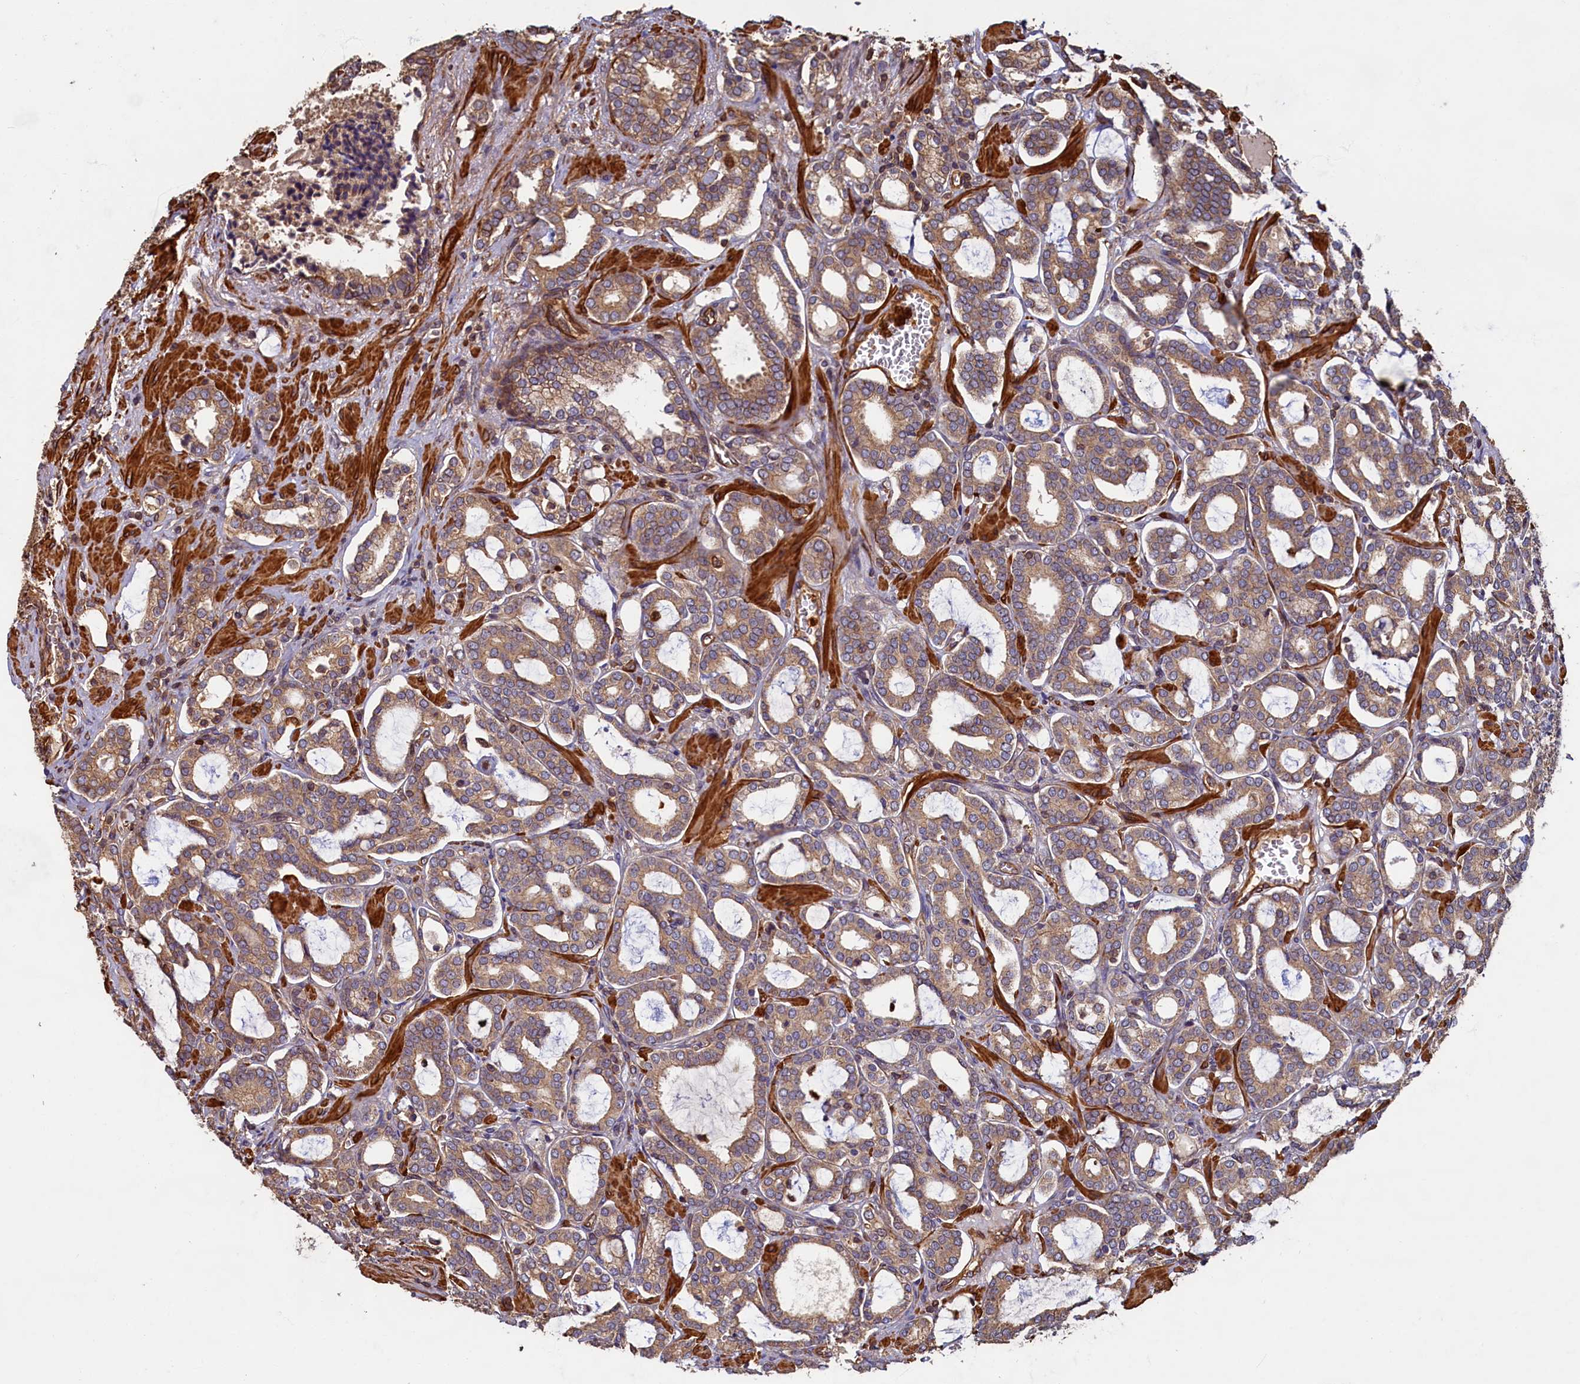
{"staining": {"intensity": "moderate", "quantity": ">75%", "location": "cytoplasmic/membranous"}, "tissue": "prostate cancer", "cell_type": "Tumor cells", "image_type": "cancer", "snomed": [{"axis": "morphology", "description": "Adenocarcinoma, High grade"}, {"axis": "topography", "description": "Prostate and seminal vesicle, NOS"}], "caption": "A brown stain shows moderate cytoplasmic/membranous positivity of a protein in human prostate cancer tumor cells. (DAB IHC with brightfield microscopy, high magnification).", "gene": "CCDC102B", "patient": {"sex": "male", "age": 67}}